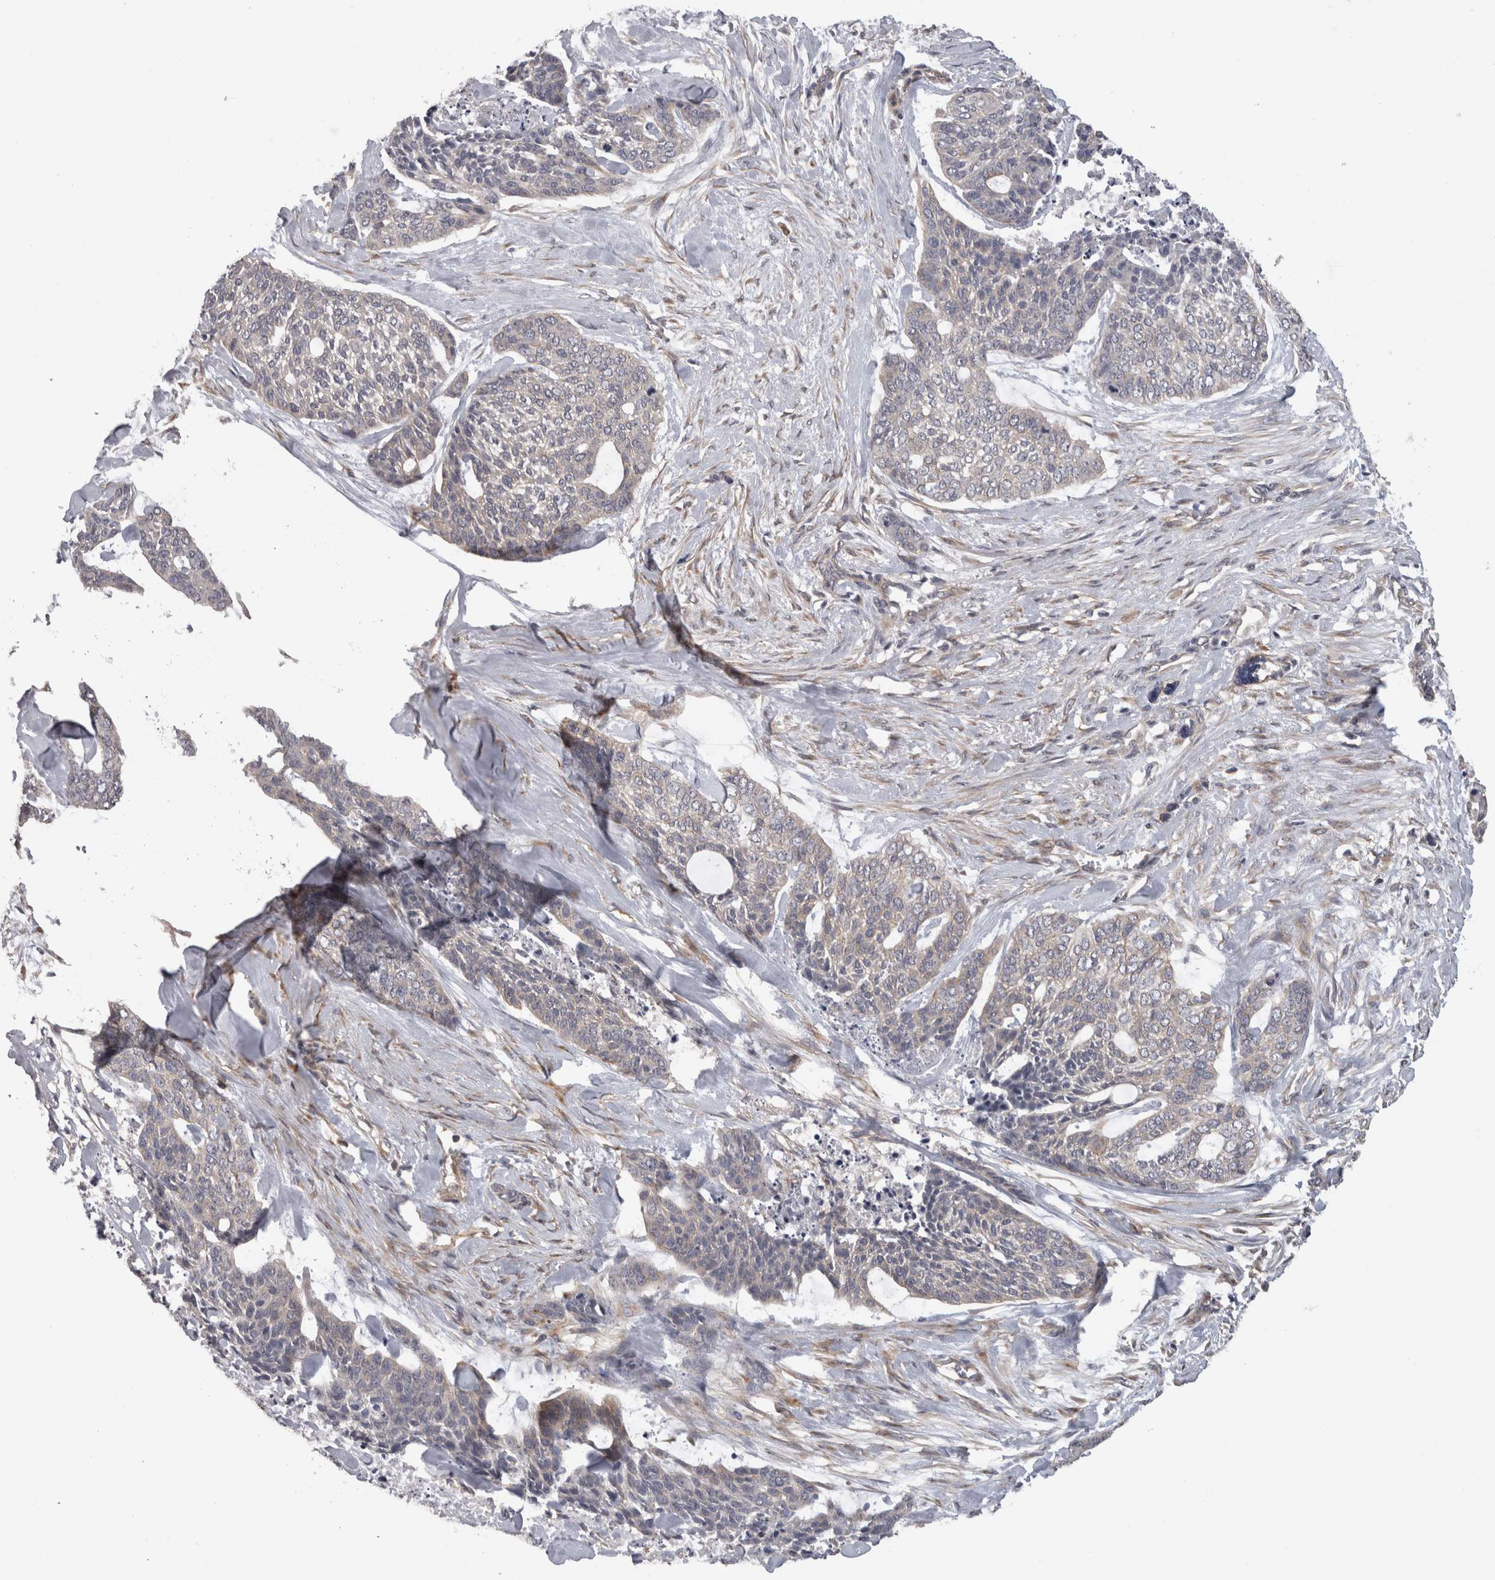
{"staining": {"intensity": "negative", "quantity": "none", "location": "none"}, "tissue": "skin cancer", "cell_type": "Tumor cells", "image_type": "cancer", "snomed": [{"axis": "morphology", "description": "Basal cell carcinoma"}, {"axis": "topography", "description": "Skin"}], "caption": "Protein analysis of skin basal cell carcinoma exhibits no significant positivity in tumor cells. (DAB (3,3'-diaminobenzidine) immunohistochemistry, high magnification).", "gene": "RMDN1", "patient": {"sex": "female", "age": 64}}